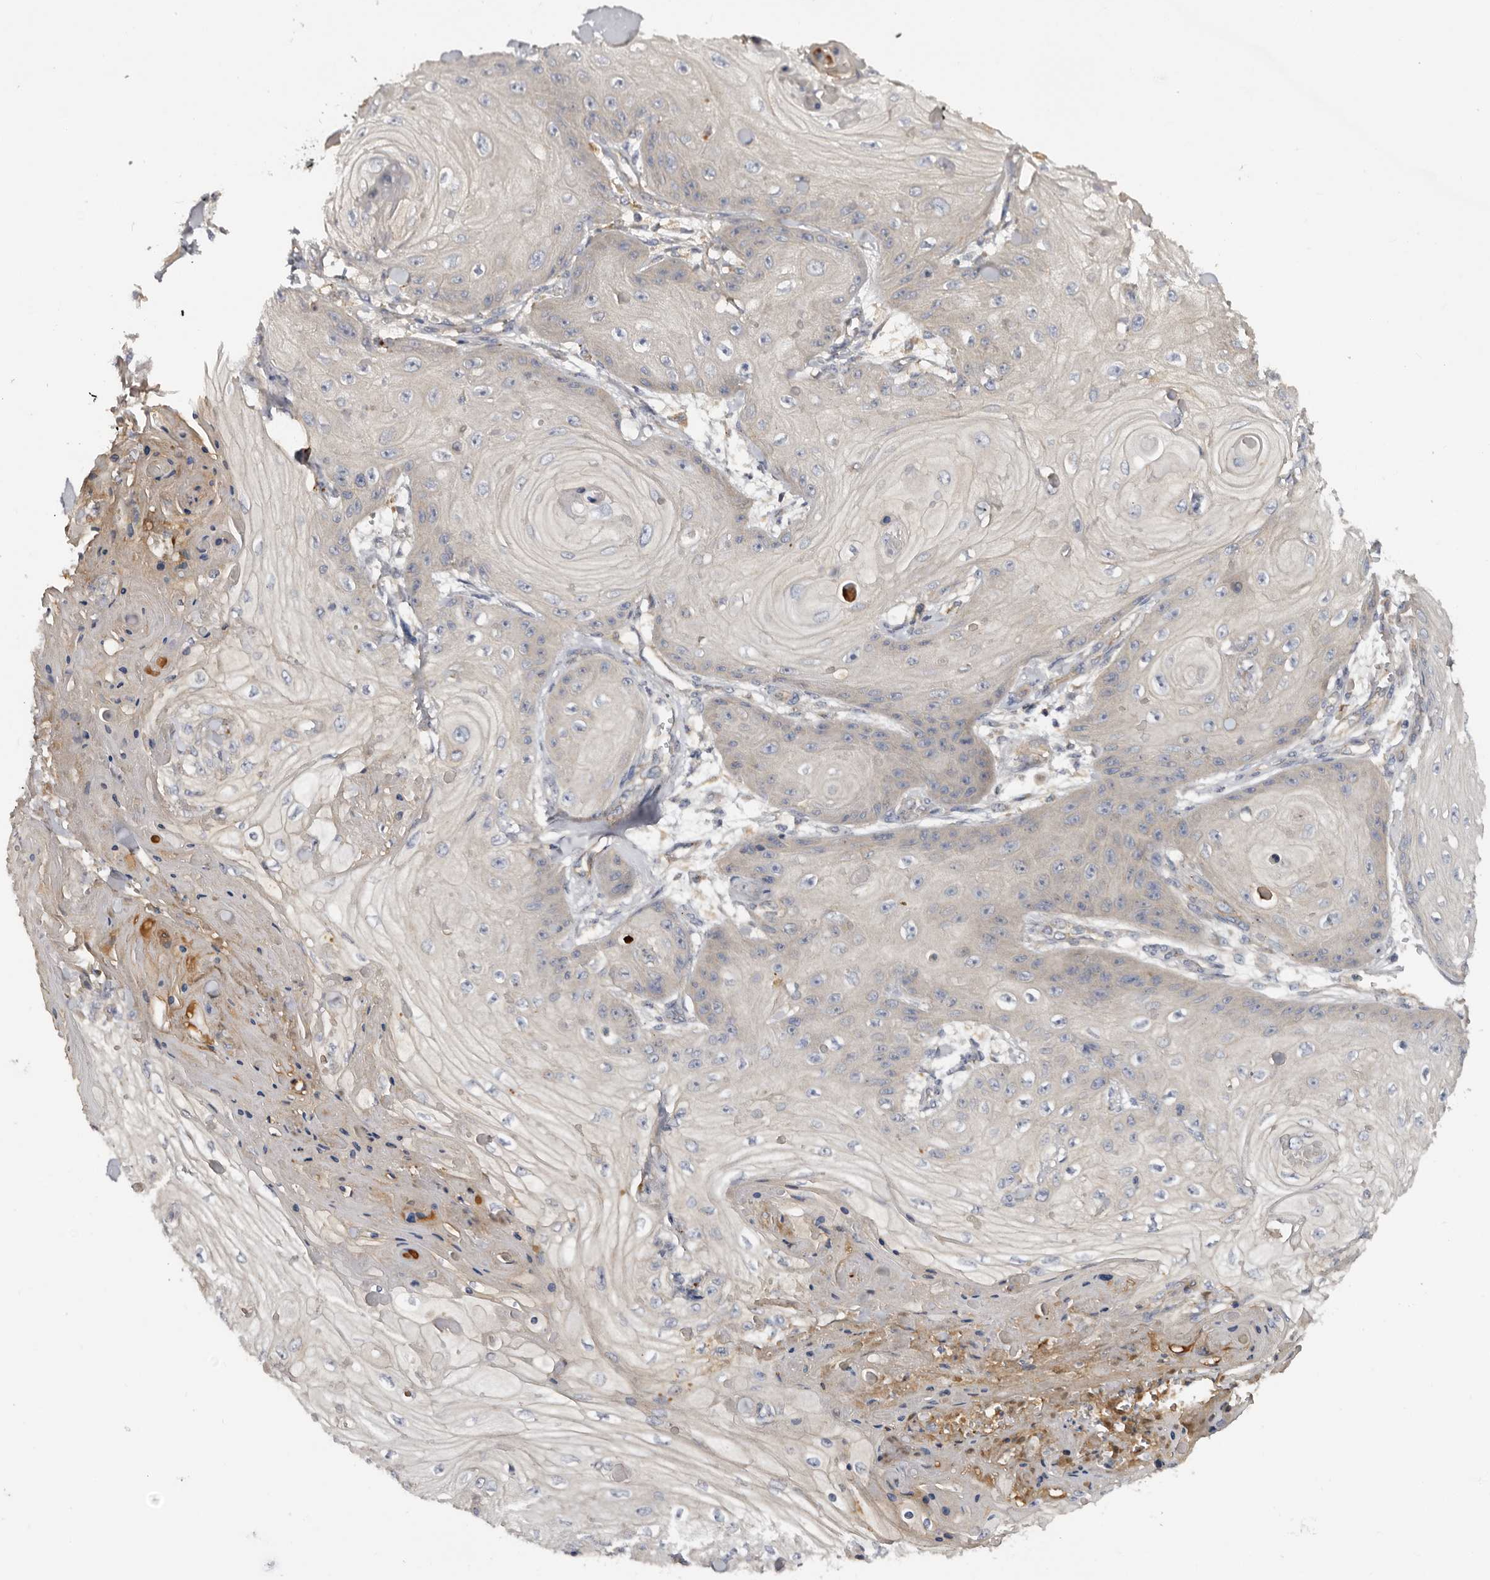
{"staining": {"intensity": "negative", "quantity": "none", "location": "none"}, "tissue": "skin cancer", "cell_type": "Tumor cells", "image_type": "cancer", "snomed": [{"axis": "morphology", "description": "Squamous cell carcinoma, NOS"}, {"axis": "topography", "description": "Skin"}], "caption": "High power microscopy image of an IHC photomicrograph of skin squamous cell carcinoma, revealing no significant expression in tumor cells.", "gene": "INKA2", "patient": {"sex": "male", "age": 74}}